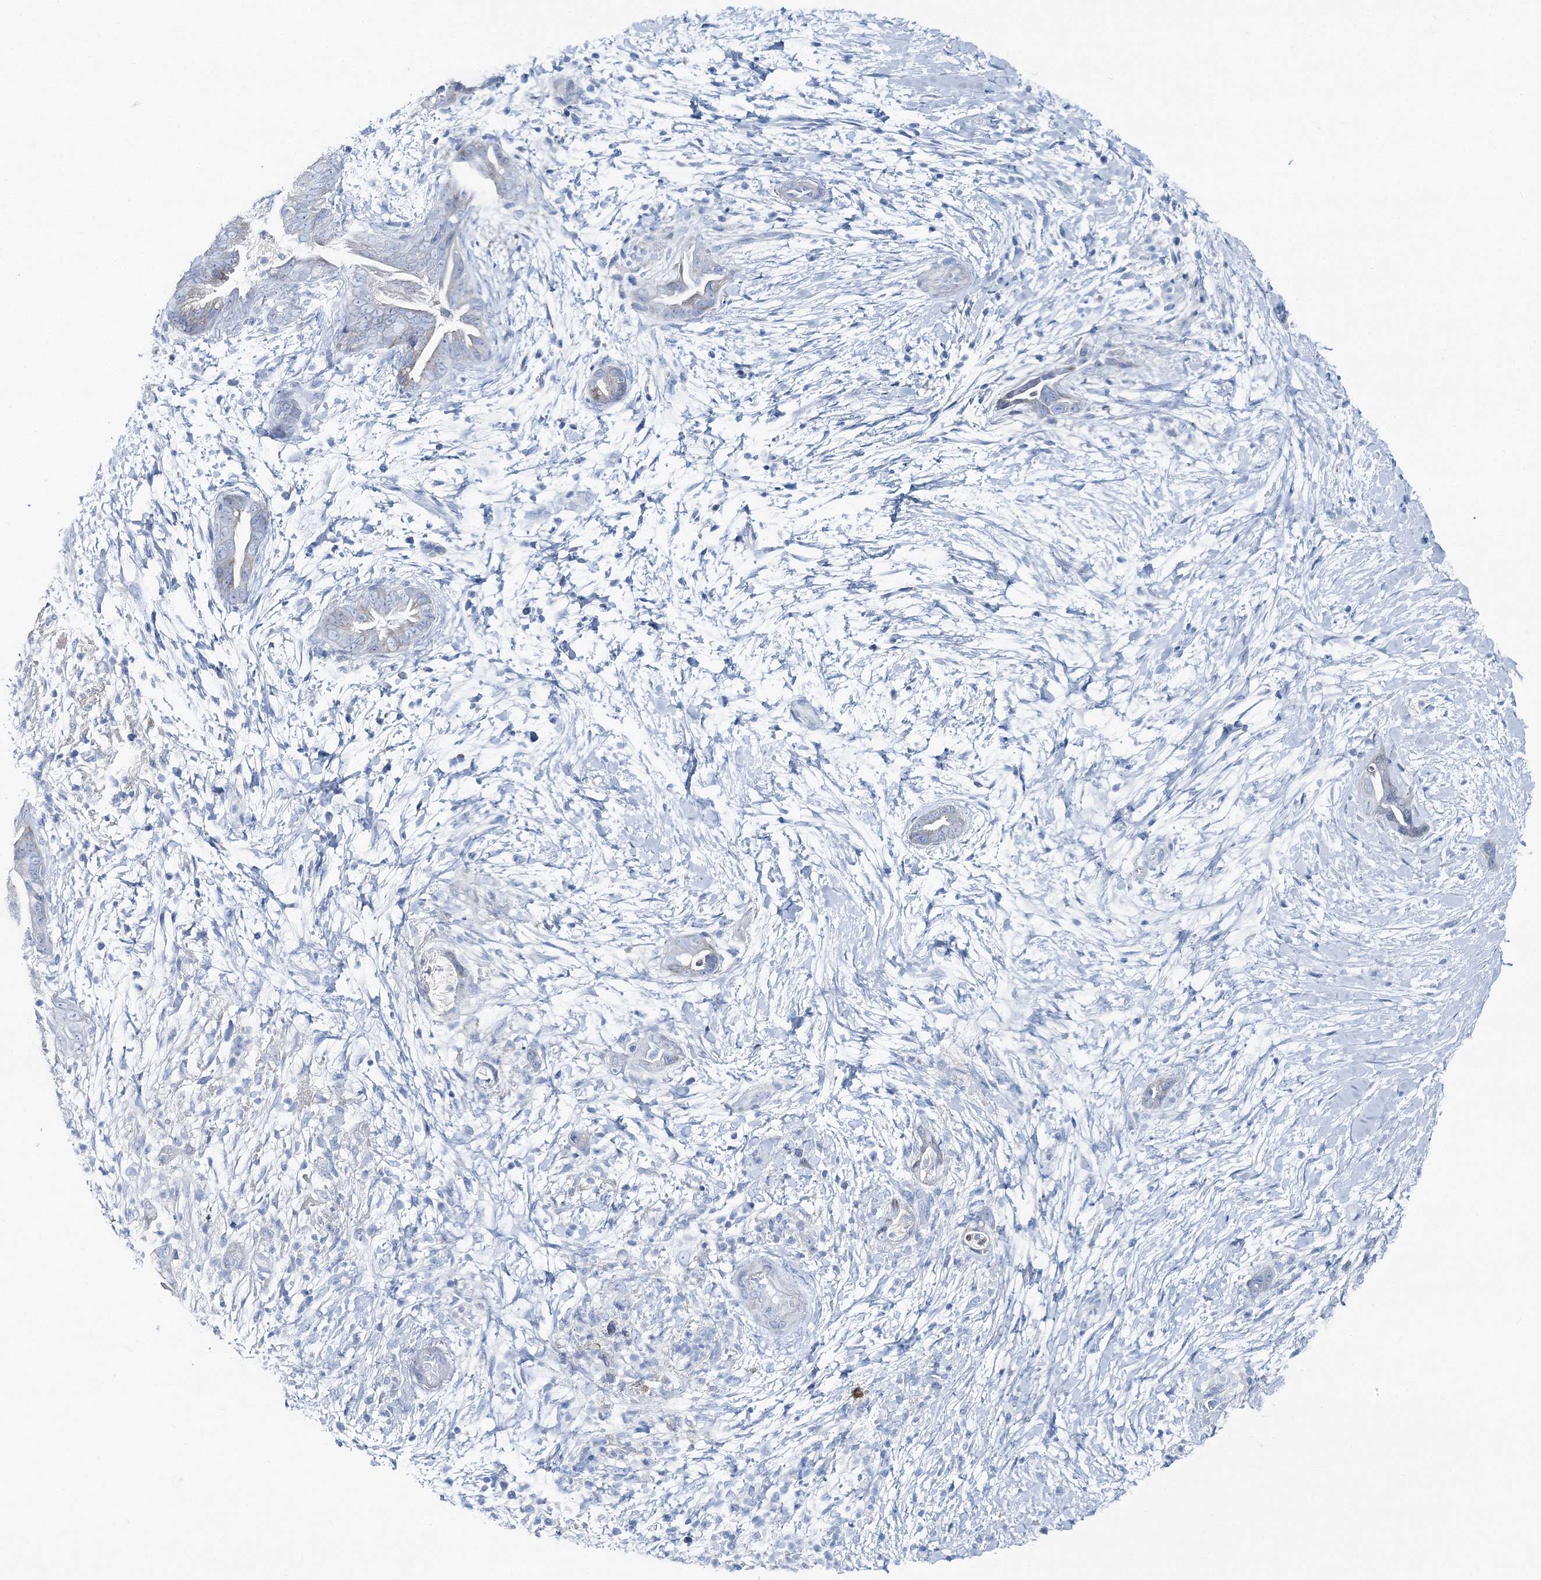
{"staining": {"intensity": "negative", "quantity": "none", "location": "none"}, "tissue": "pancreatic cancer", "cell_type": "Tumor cells", "image_type": "cancer", "snomed": [{"axis": "morphology", "description": "Adenocarcinoma, NOS"}, {"axis": "topography", "description": "Pancreas"}], "caption": "DAB immunohistochemical staining of human pancreatic adenocarcinoma exhibits no significant expression in tumor cells.", "gene": "GABARAPL2", "patient": {"sex": "male", "age": 75}}